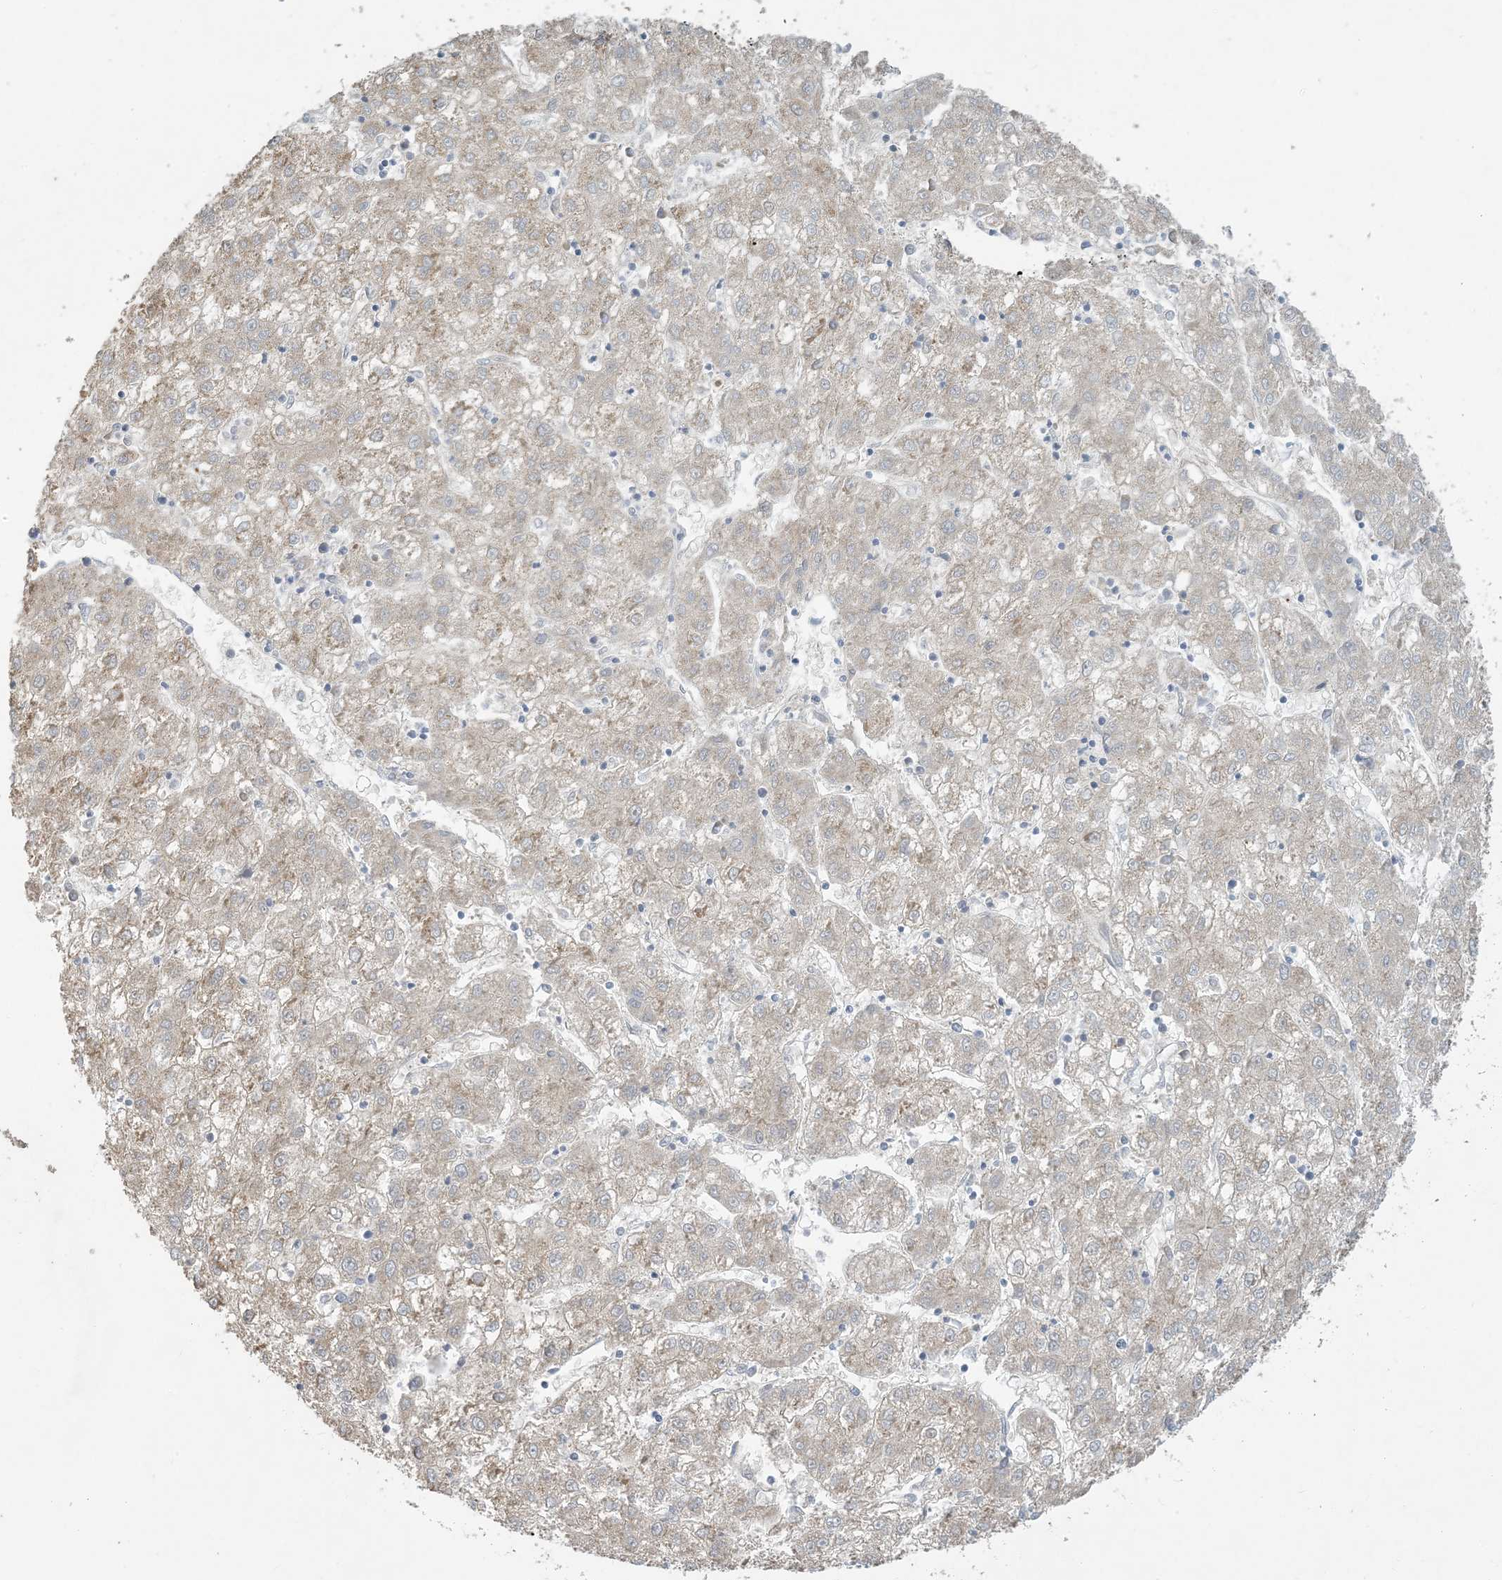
{"staining": {"intensity": "weak", "quantity": ">75%", "location": "cytoplasmic/membranous"}, "tissue": "liver cancer", "cell_type": "Tumor cells", "image_type": "cancer", "snomed": [{"axis": "morphology", "description": "Carcinoma, Hepatocellular, NOS"}, {"axis": "topography", "description": "Liver"}], "caption": "The immunohistochemical stain labels weak cytoplasmic/membranous positivity in tumor cells of liver cancer (hepatocellular carcinoma) tissue. (DAB (3,3'-diaminobenzidine) = brown stain, brightfield microscopy at high magnification).", "gene": "BCORL1", "patient": {"sex": "male", "age": 72}}